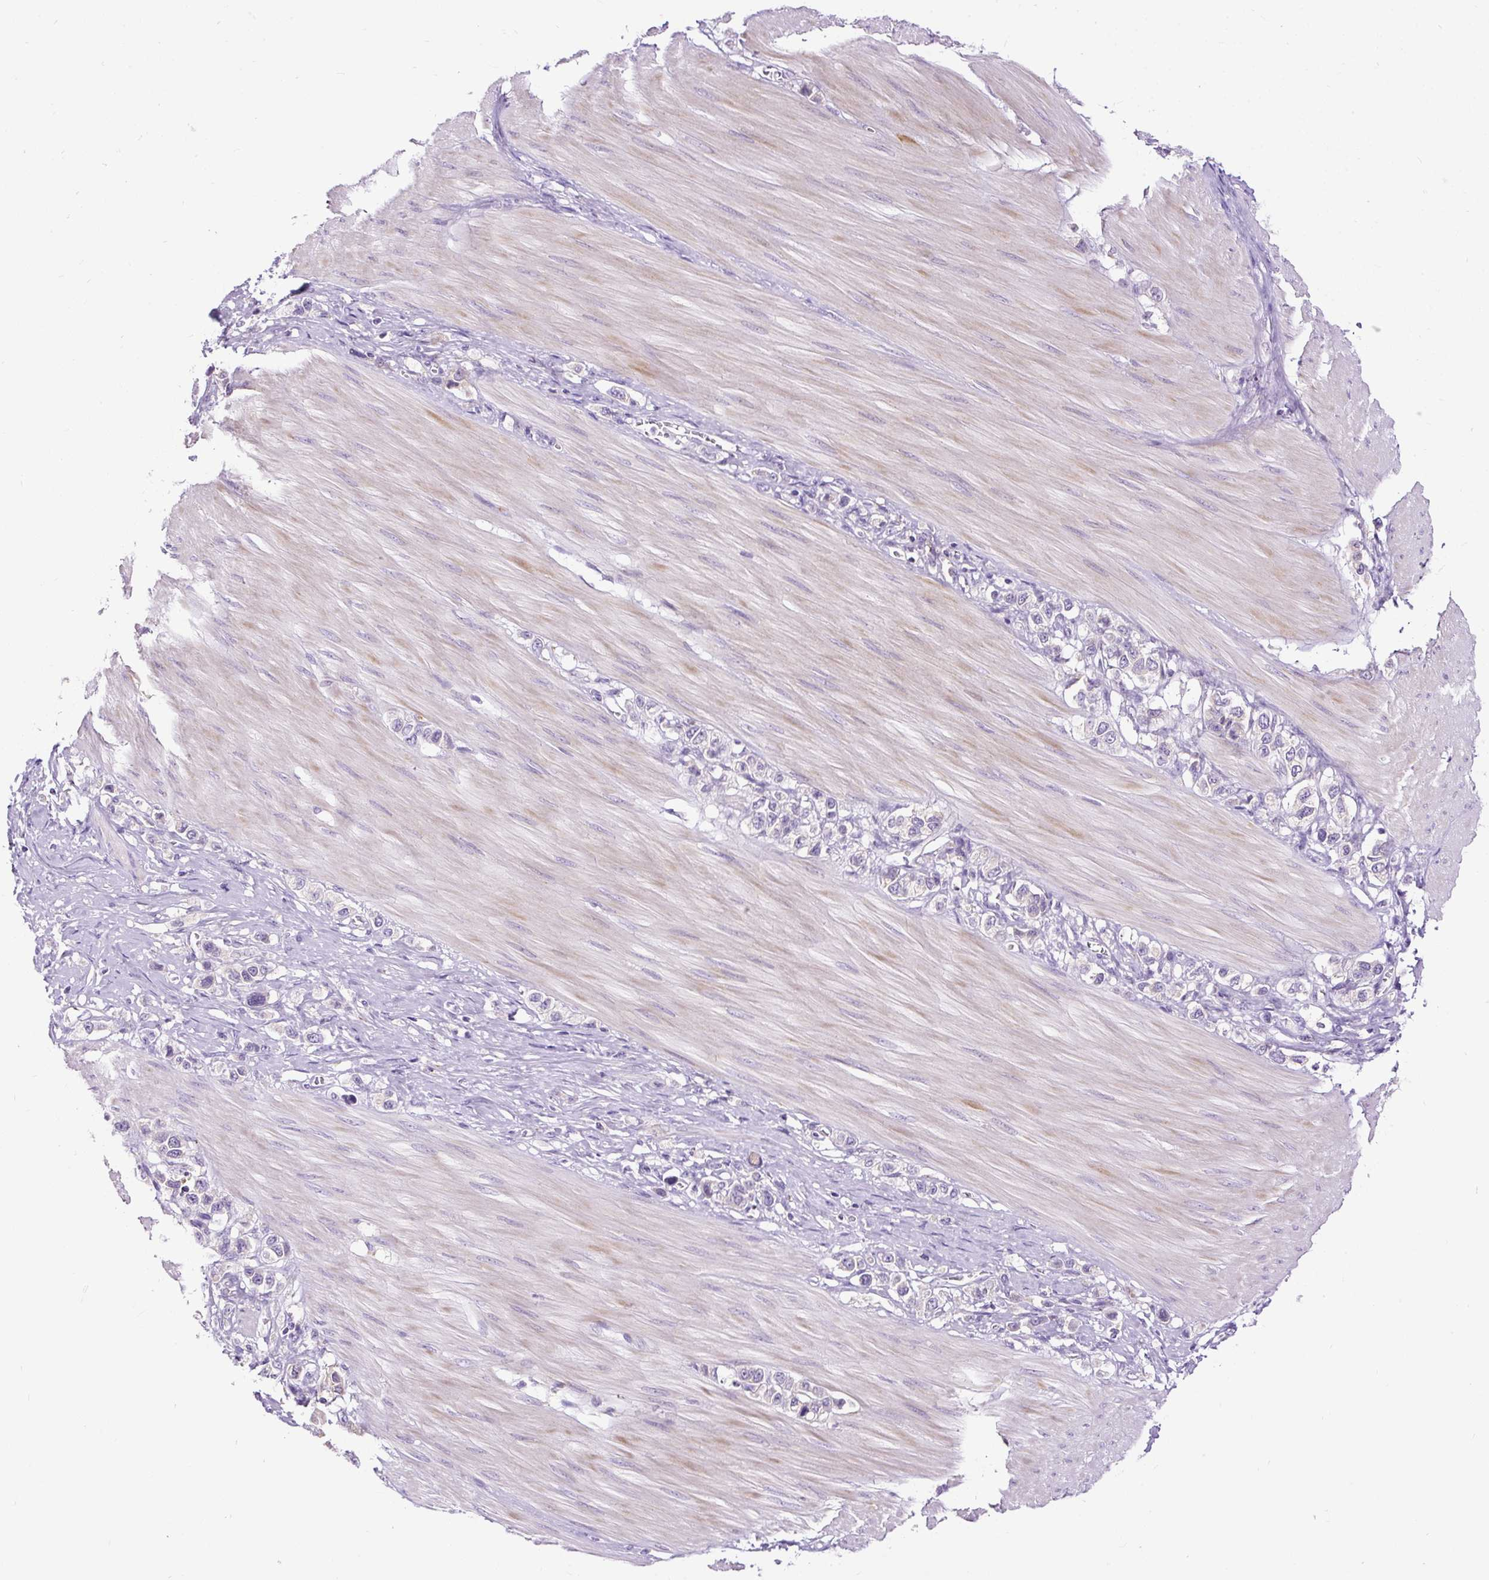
{"staining": {"intensity": "negative", "quantity": "none", "location": "none"}, "tissue": "stomach cancer", "cell_type": "Tumor cells", "image_type": "cancer", "snomed": [{"axis": "morphology", "description": "Adenocarcinoma, NOS"}, {"axis": "topography", "description": "Stomach"}], "caption": "This is an immunohistochemistry photomicrograph of human stomach adenocarcinoma. There is no expression in tumor cells.", "gene": "FMC1", "patient": {"sex": "female", "age": 65}}